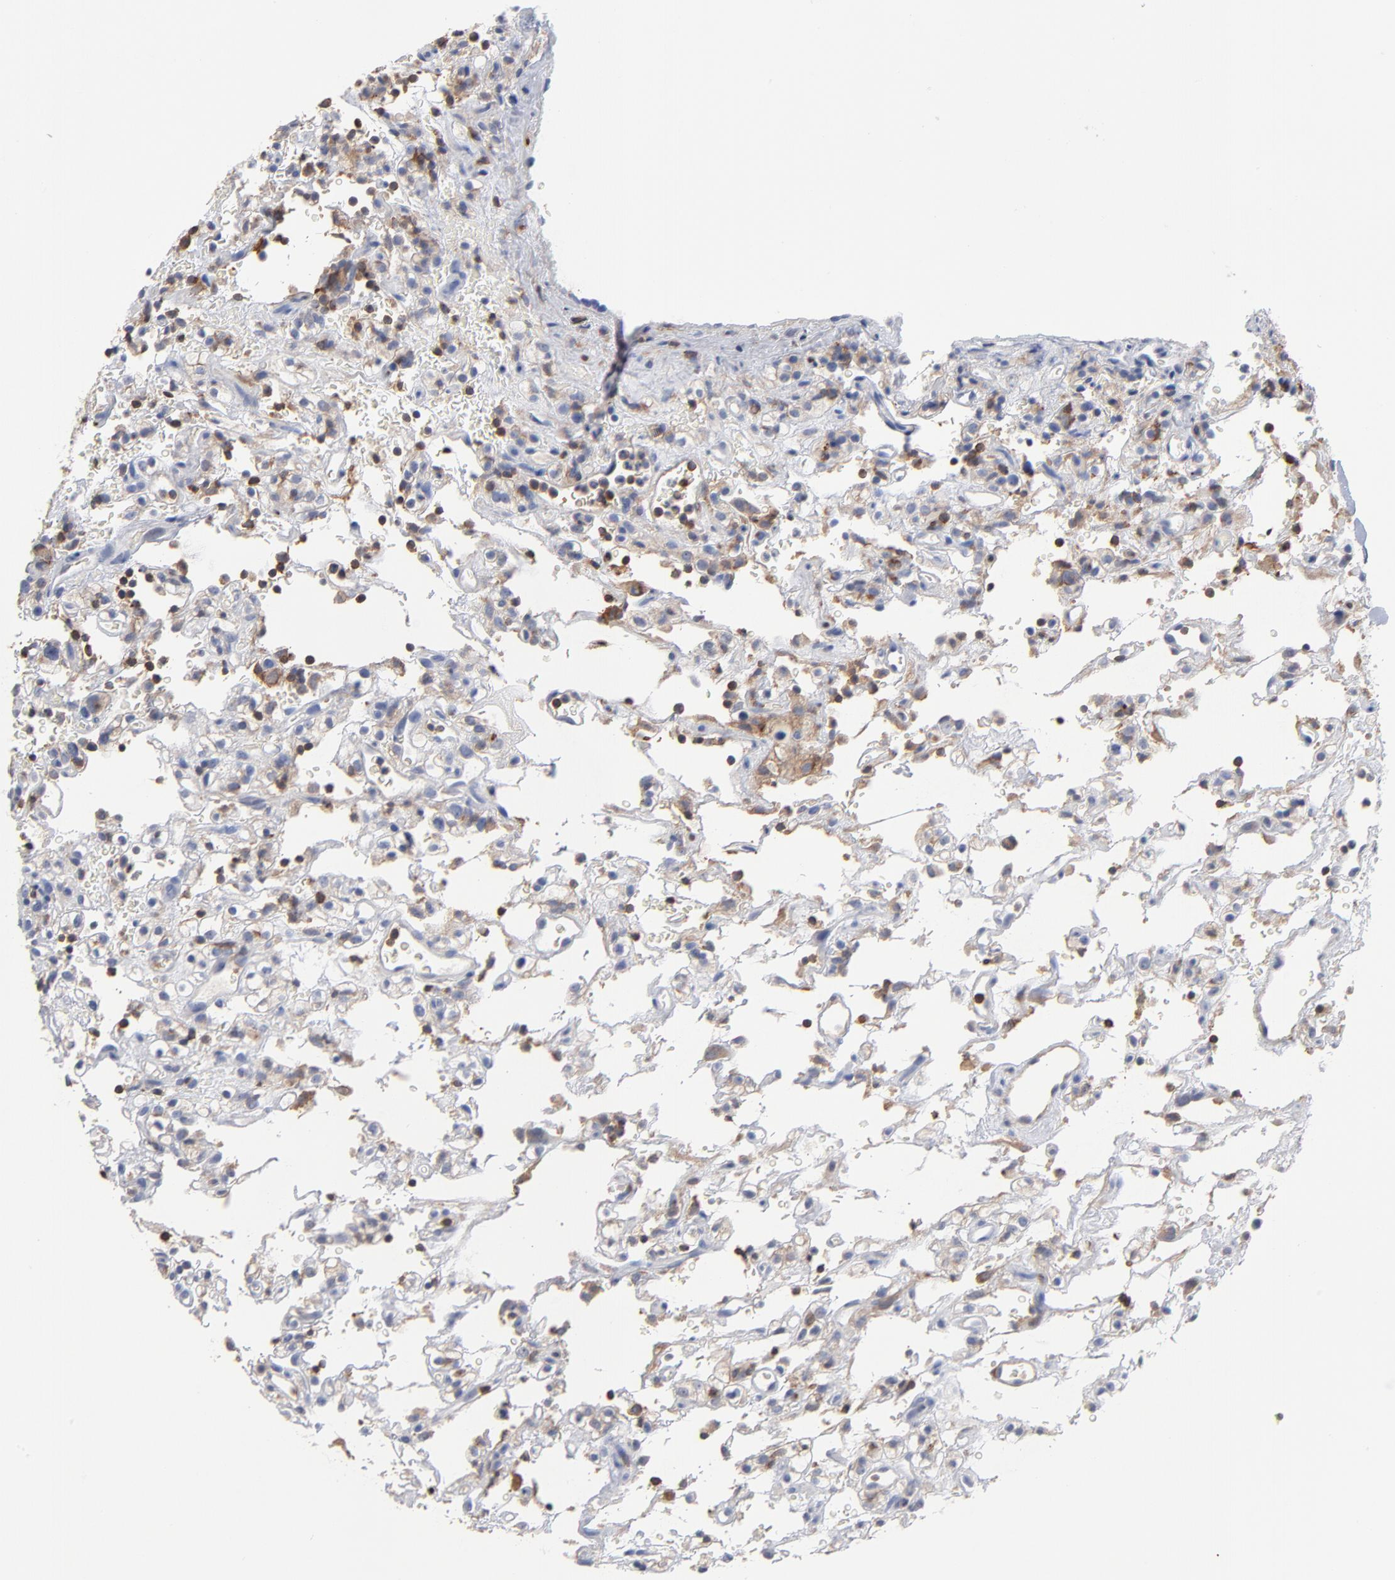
{"staining": {"intensity": "weak", "quantity": "25%-75%", "location": "cytoplasmic/membranous"}, "tissue": "renal cancer", "cell_type": "Tumor cells", "image_type": "cancer", "snomed": [{"axis": "morphology", "description": "Normal tissue, NOS"}, {"axis": "morphology", "description": "Adenocarcinoma, NOS"}, {"axis": "topography", "description": "Kidney"}], "caption": "Immunohistochemical staining of human renal cancer (adenocarcinoma) displays low levels of weak cytoplasmic/membranous positivity in approximately 25%-75% of tumor cells. Using DAB (brown) and hematoxylin (blue) stains, captured at high magnification using brightfield microscopy.", "gene": "PDLIM2", "patient": {"sex": "female", "age": 72}}